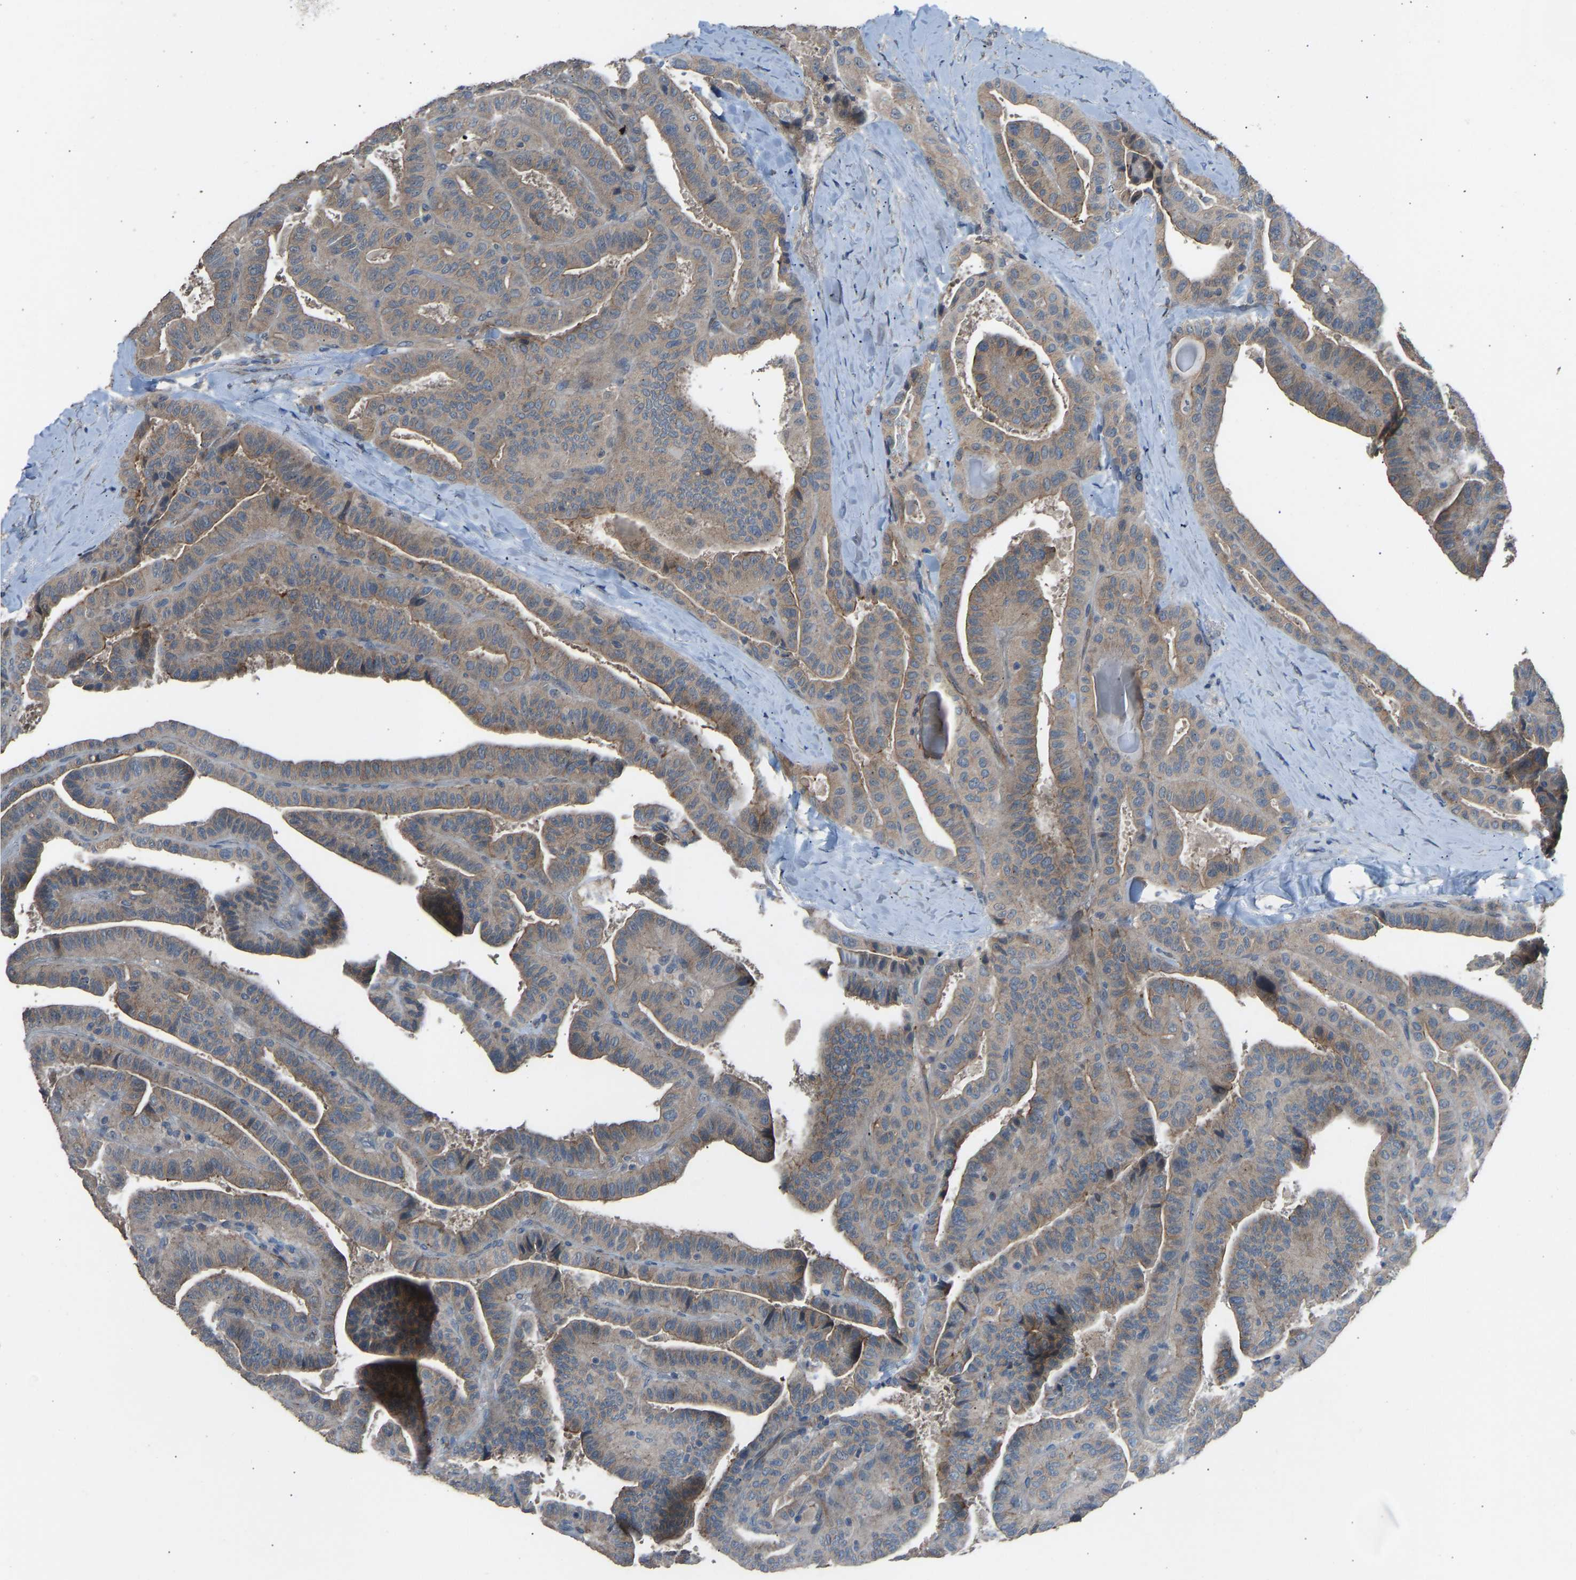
{"staining": {"intensity": "weak", "quantity": ">75%", "location": "cytoplasmic/membranous"}, "tissue": "thyroid cancer", "cell_type": "Tumor cells", "image_type": "cancer", "snomed": [{"axis": "morphology", "description": "Papillary adenocarcinoma, NOS"}, {"axis": "topography", "description": "Thyroid gland"}], "caption": "Protein analysis of thyroid cancer (papillary adenocarcinoma) tissue demonstrates weak cytoplasmic/membranous staining in approximately >75% of tumor cells. (brown staining indicates protein expression, while blue staining denotes nuclei).", "gene": "SLC43A1", "patient": {"sex": "male", "age": 77}}